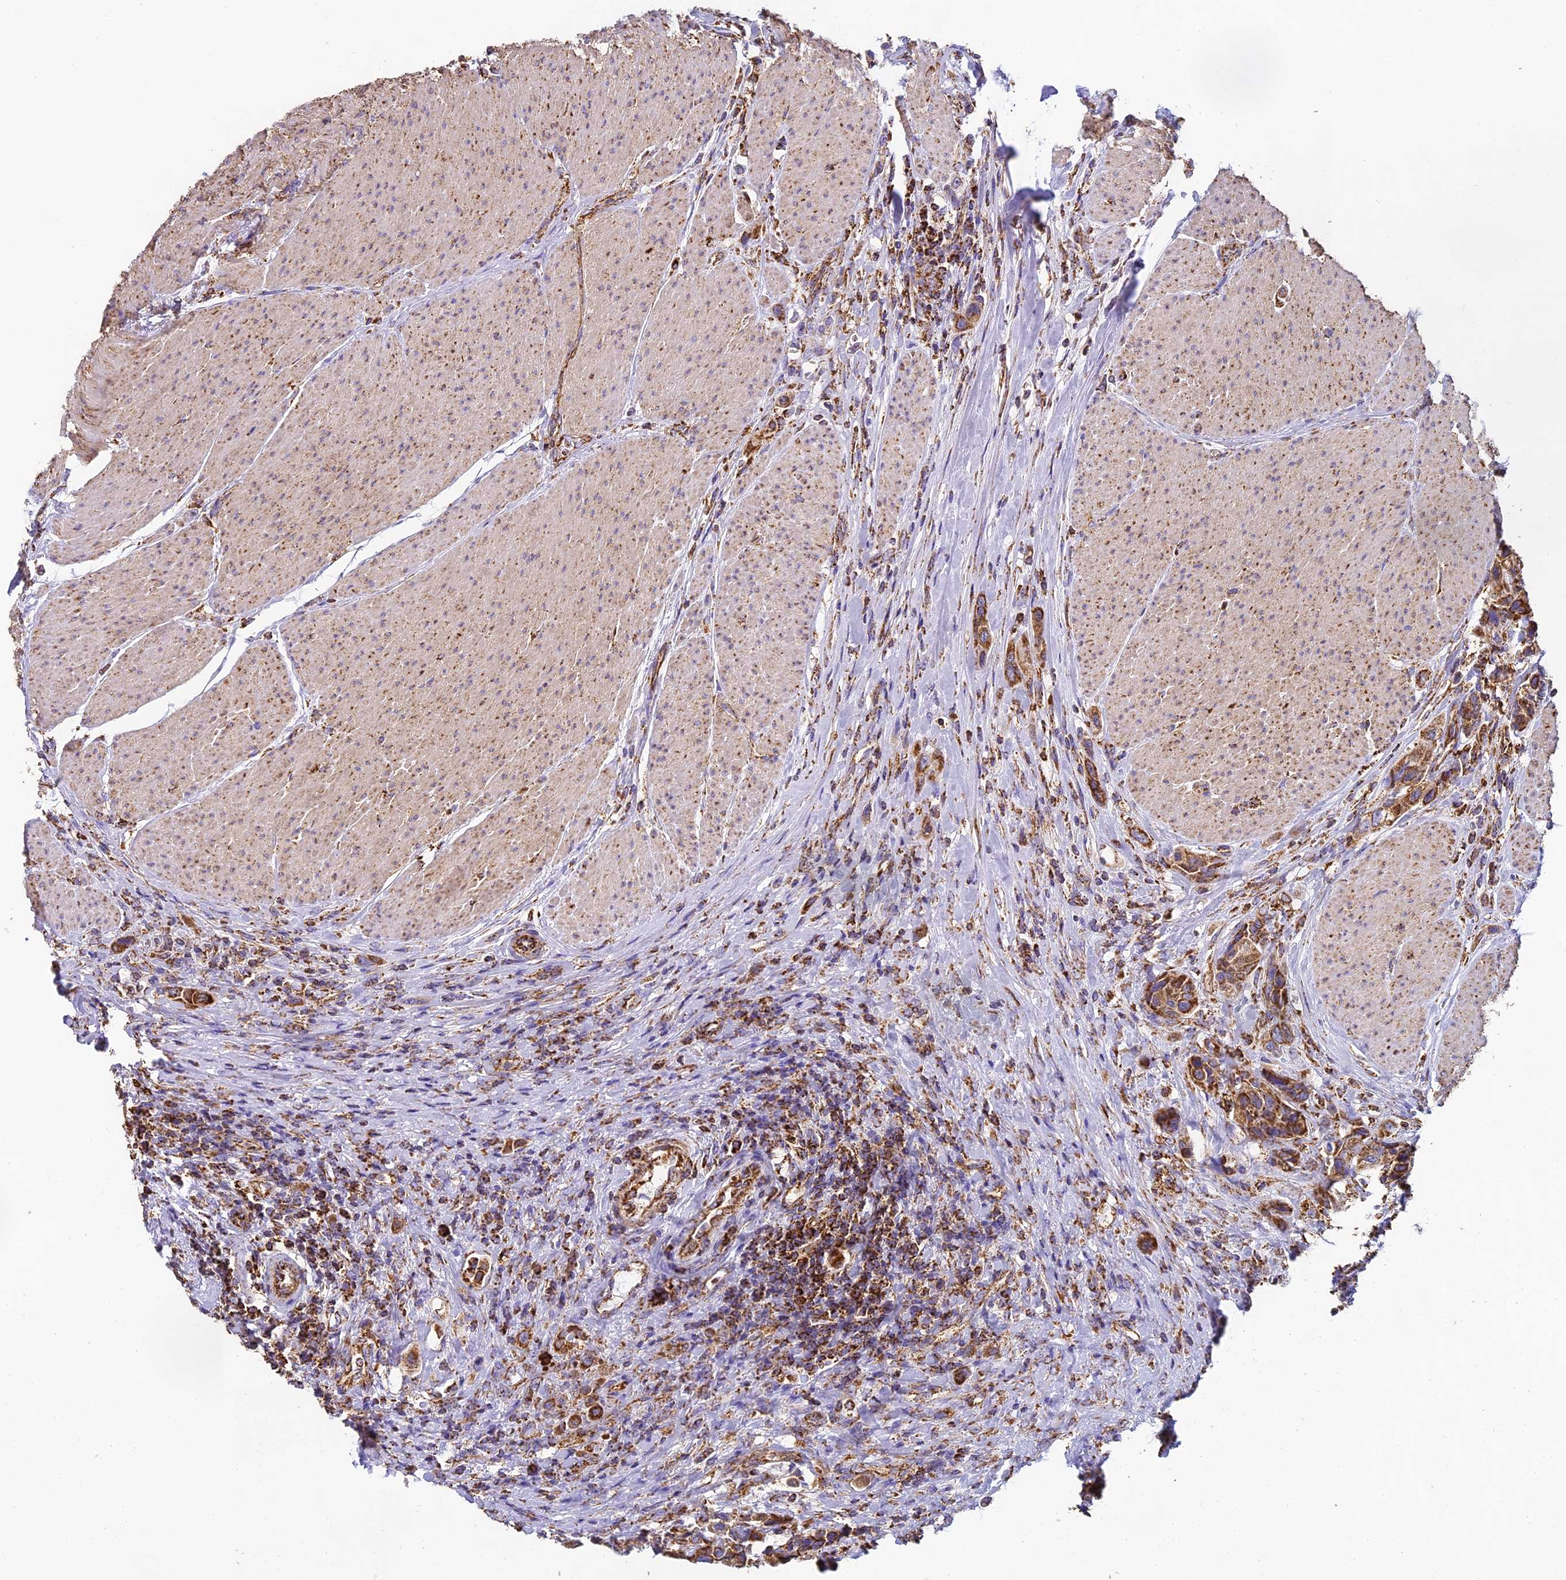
{"staining": {"intensity": "strong", "quantity": ">75%", "location": "cytoplasmic/membranous"}, "tissue": "urothelial cancer", "cell_type": "Tumor cells", "image_type": "cancer", "snomed": [{"axis": "morphology", "description": "Urothelial carcinoma, High grade"}, {"axis": "topography", "description": "Urinary bladder"}], "caption": "Strong cytoplasmic/membranous protein expression is appreciated in approximately >75% of tumor cells in urothelial cancer. (IHC, brightfield microscopy, high magnification).", "gene": "STK17A", "patient": {"sex": "male", "age": 50}}